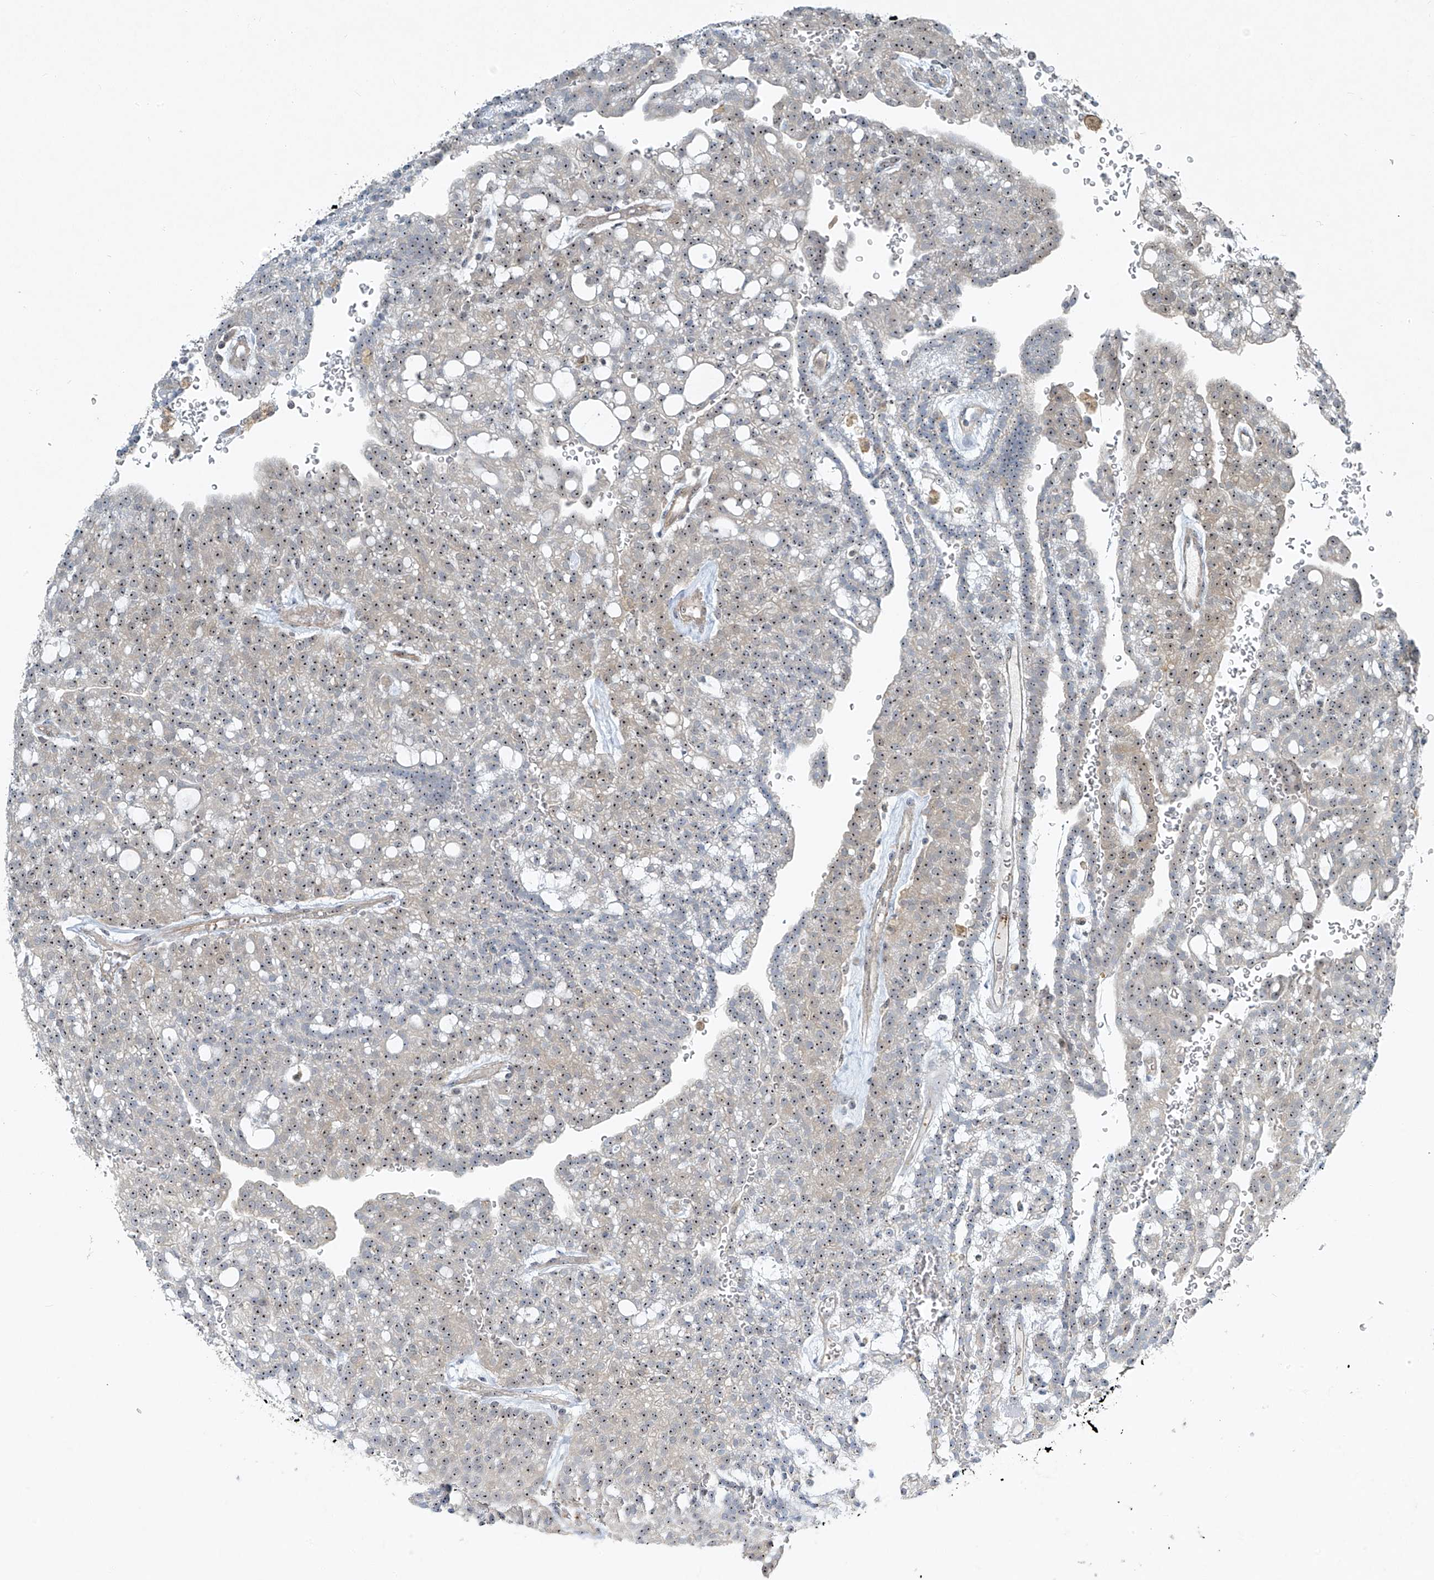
{"staining": {"intensity": "weak", "quantity": "25%-75%", "location": "nuclear"}, "tissue": "renal cancer", "cell_type": "Tumor cells", "image_type": "cancer", "snomed": [{"axis": "morphology", "description": "Adenocarcinoma, NOS"}, {"axis": "topography", "description": "Kidney"}], "caption": "The immunohistochemical stain labels weak nuclear staining in tumor cells of adenocarcinoma (renal) tissue. (brown staining indicates protein expression, while blue staining denotes nuclei).", "gene": "PPCS", "patient": {"sex": "male", "age": 63}}